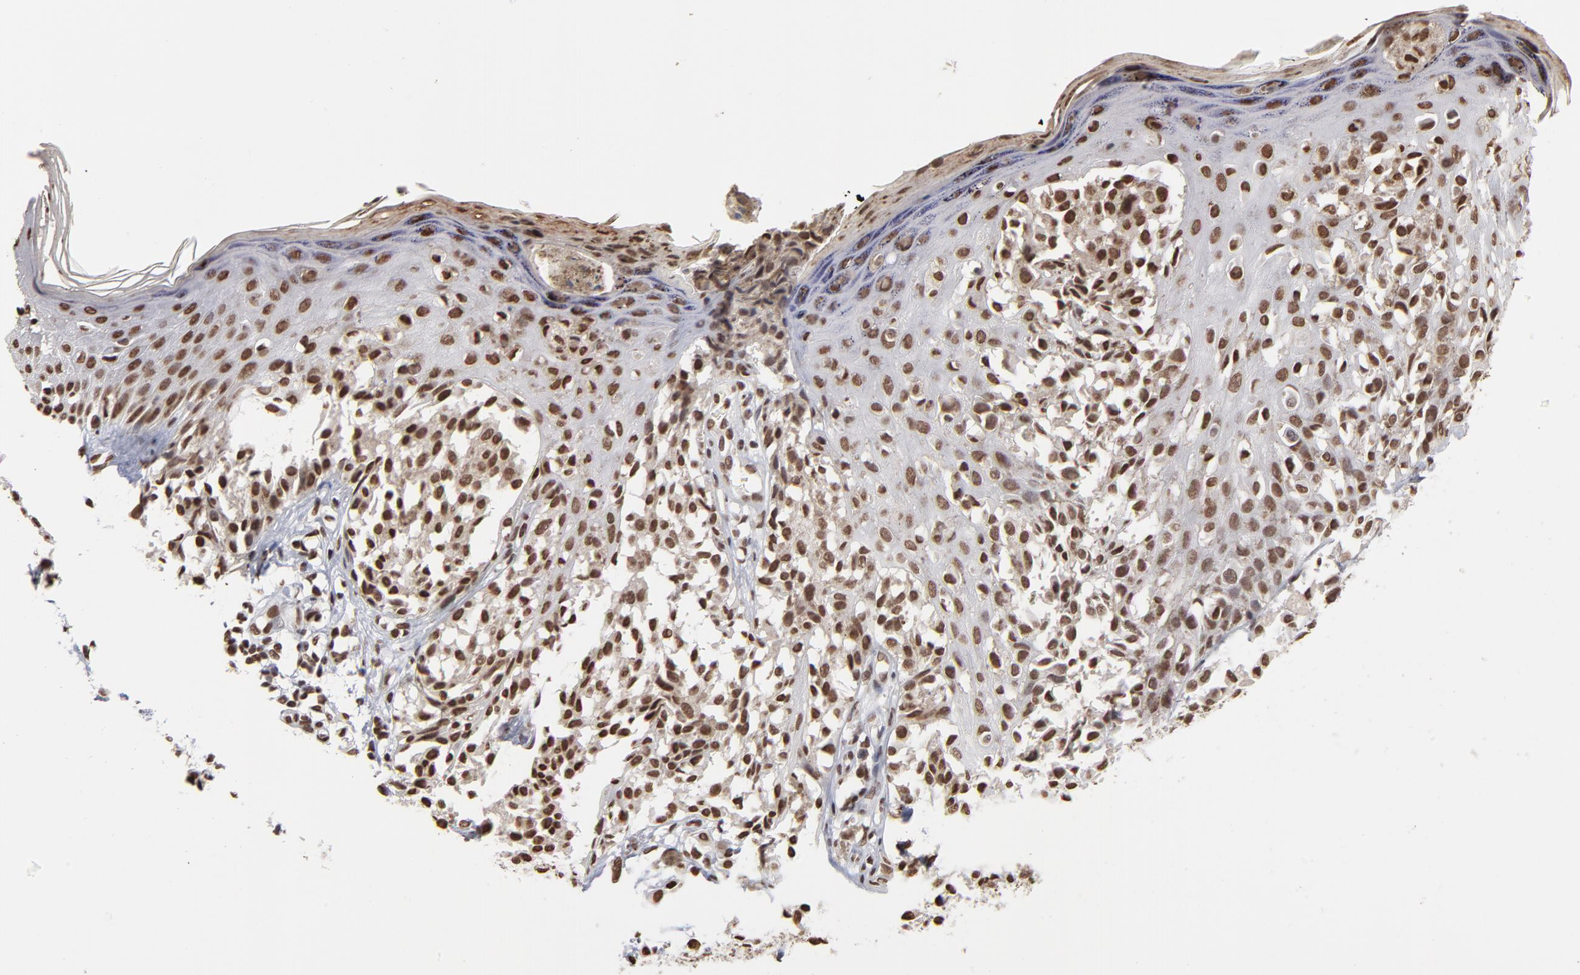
{"staining": {"intensity": "strong", "quantity": ">75%", "location": "cytoplasmic/membranous,nuclear"}, "tissue": "melanoma", "cell_type": "Tumor cells", "image_type": "cancer", "snomed": [{"axis": "morphology", "description": "Malignant melanoma, NOS"}, {"axis": "topography", "description": "Skin"}], "caption": "This micrograph exhibits immunohistochemistry (IHC) staining of melanoma, with high strong cytoplasmic/membranous and nuclear positivity in approximately >75% of tumor cells.", "gene": "ZNF3", "patient": {"sex": "female", "age": 38}}